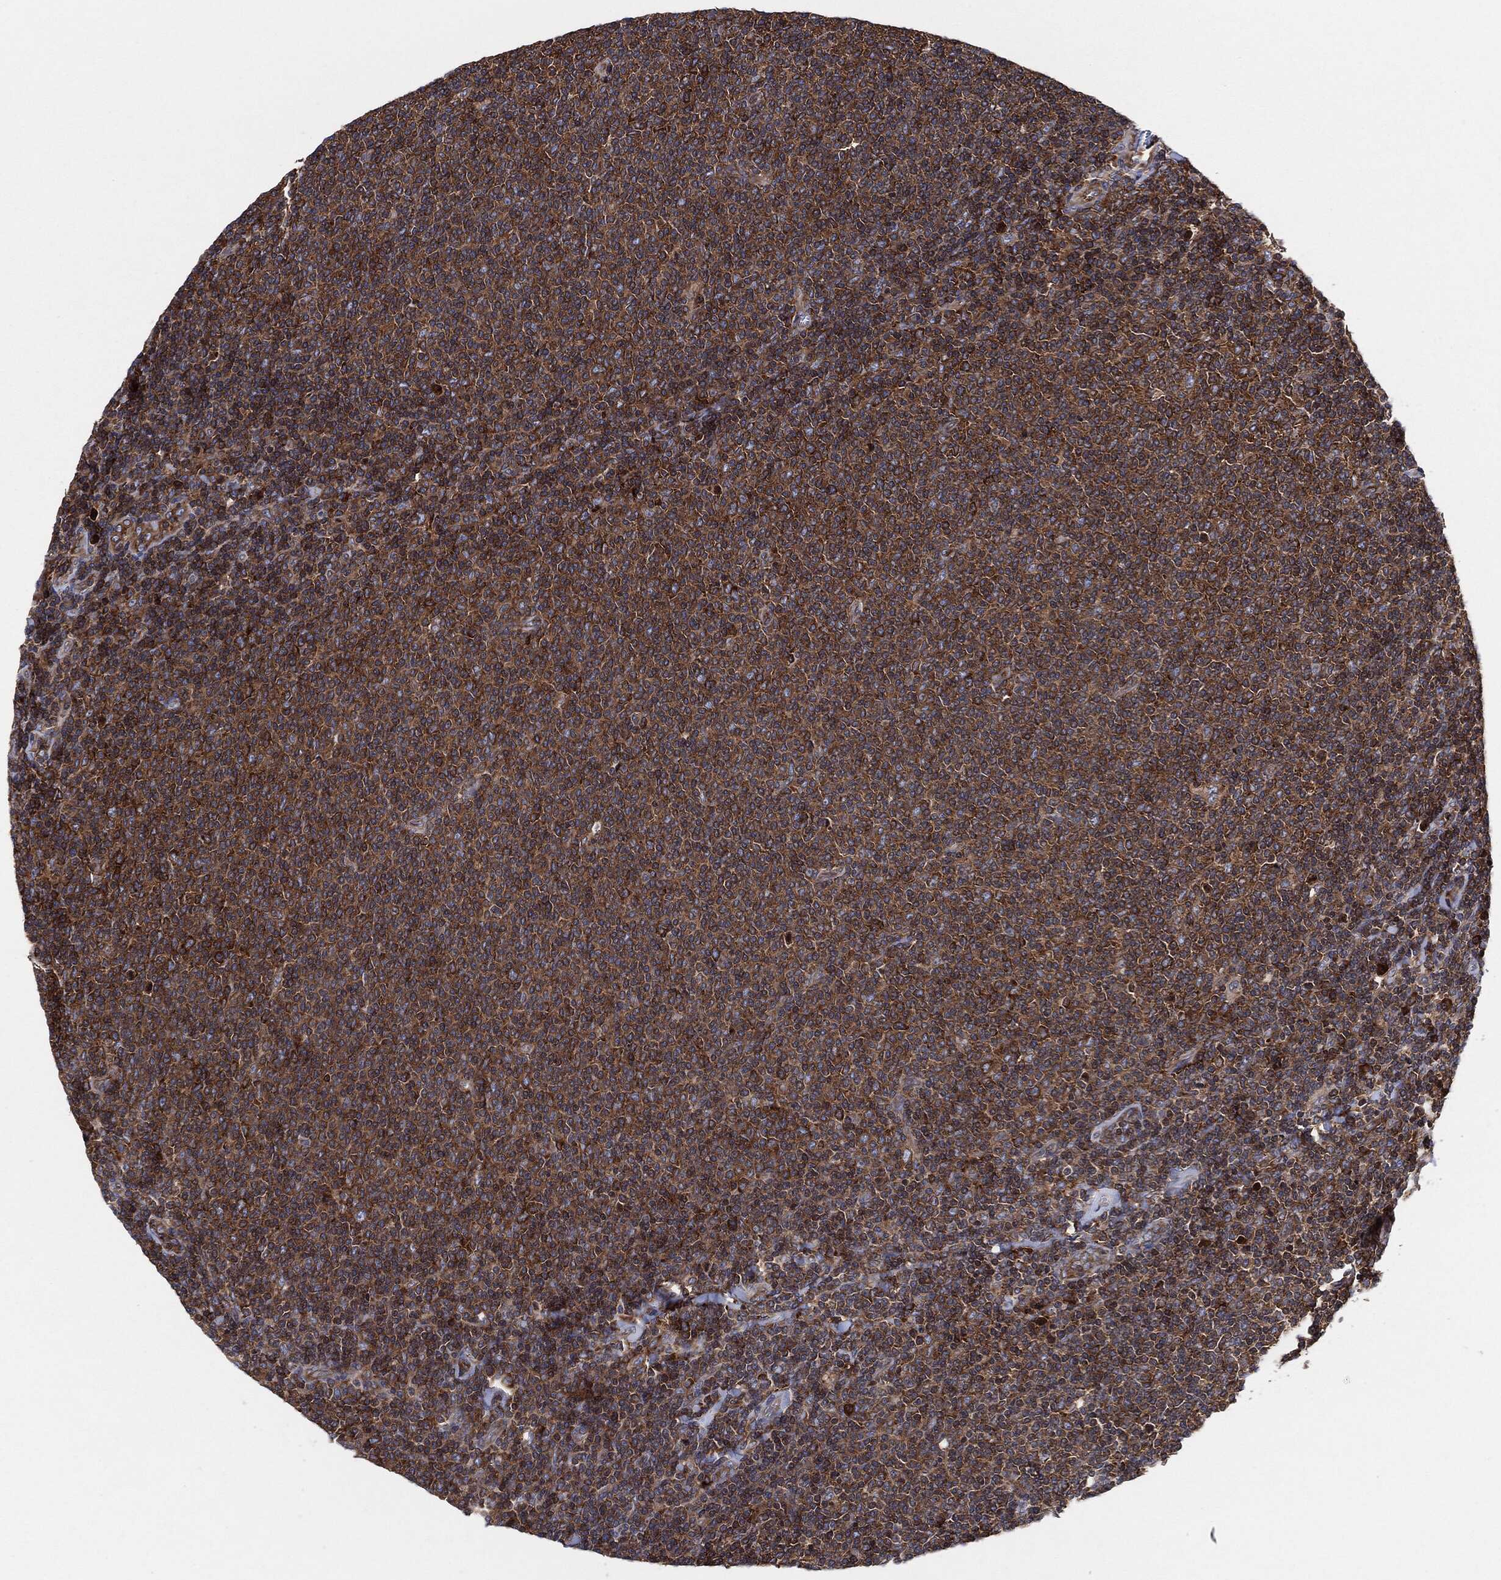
{"staining": {"intensity": "moderate", "quantity": ">75%", "location": "cytoplasmic/membranous"}, "tissue": "lymphoma", "cell_type": "Tumor cells", "image_type": "cancer", "snomed": [{"axis": "morphology", "description": "Malignant lymphoma, non-Hodgkin's type, Low grade"}, {"axis": "topography", "description": "Lymph node"}], "caption": "An IHC micrograph of tumor tissue is shown. Protein staining in brown labels moderate cytoplasmic/membranous positivity in lymphoma within tumor cells.", "gene": "EIF2S2", "patient": {"sex": "male", "age": 52}}